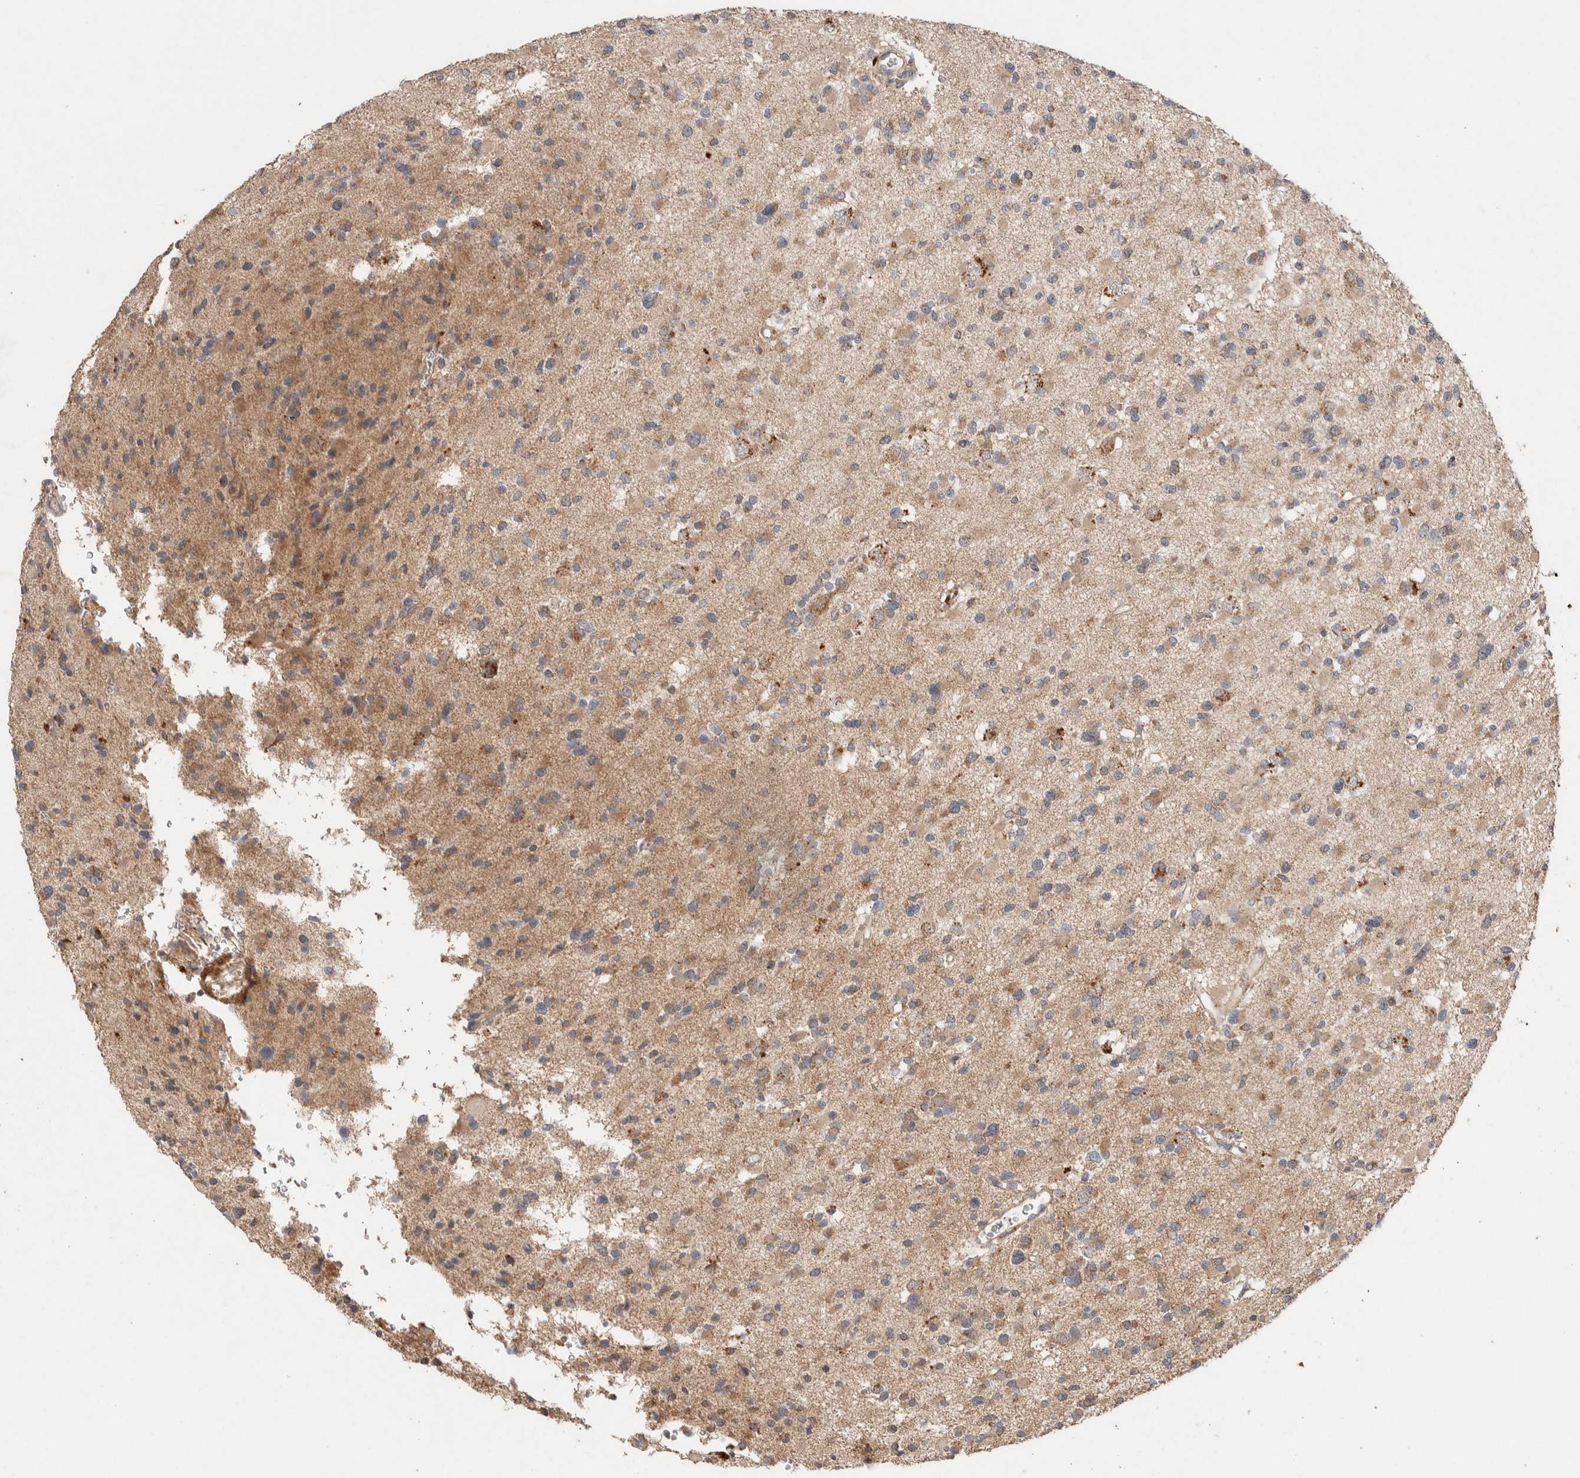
{"staining": {"intensity": "weak", "quantity": ">75%", "location": "cytoplasmic/membranous"}, "tissue": "glioma", "cell_type": "Tumor cells", "image_type": "cancer", "snomed": [{"axis": "morphology", "description": "Glioma, malignant, Low grade"}, {"axis": "topography", "description": "Brain"}], "caption": "Tumor cells demonstrate low levels of weak cytoplasmic/membranous positivity in approximately >75% of cells in human malignant glioma (low-grade).", "gene": "KCNJ5", "patient": {"sex": "female", "age": 22}}